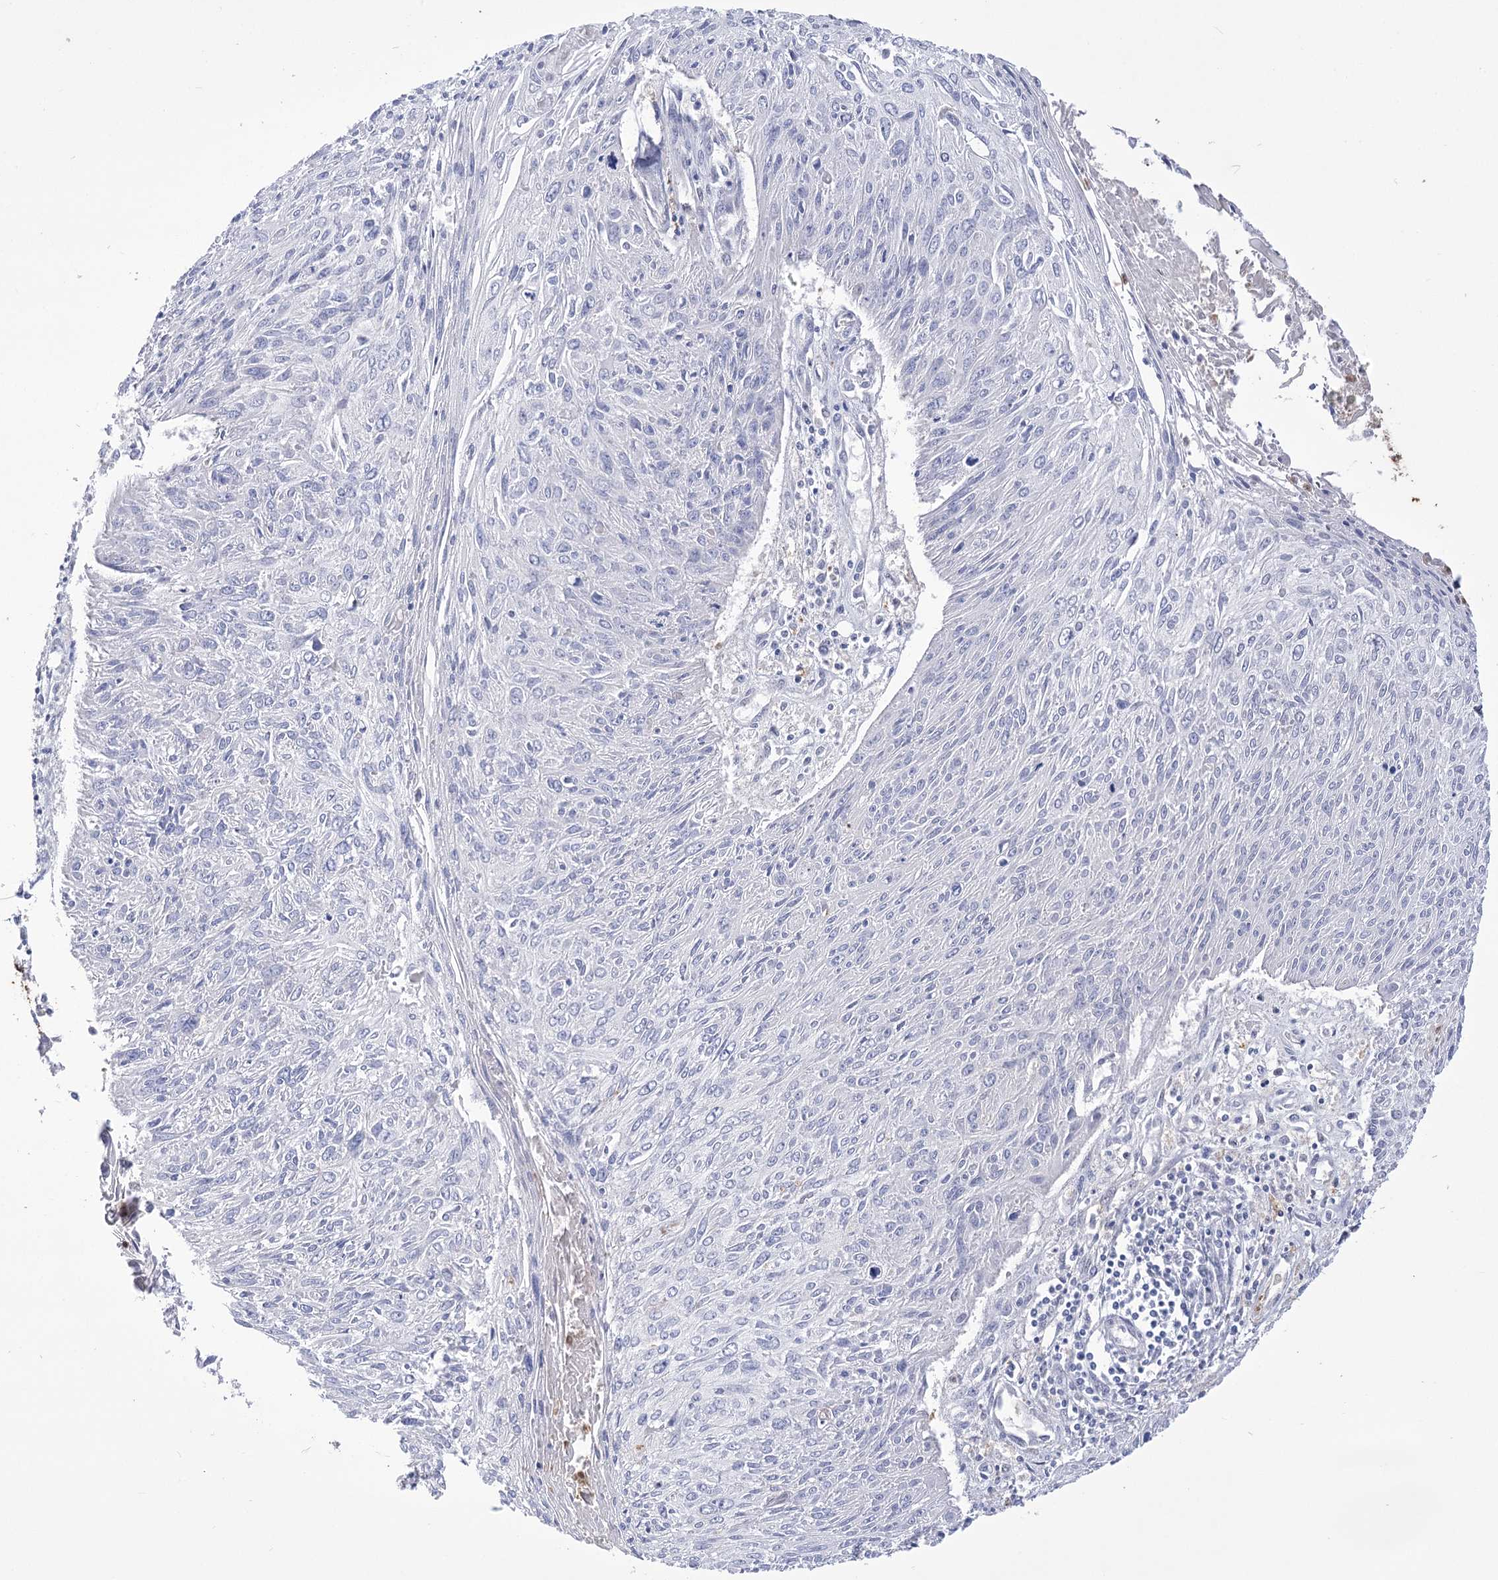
{"staining": {"intensity": "negative", "quantity": "none", "location": "none"}, "tissue": "cervical cancer", "cell_type": "Tumor cells", "image_type": "cancer", "snomed": [{"axis": "morphology", "description": "Squamous cell carcinoma, NOS"}, {"axis": "topography", "description": "Cervix"}], "caption": "Immunohistochemical staining of human cervical cancer (squamous cell carcinoma) shows no significant expression in tumor cells.", "gene": "SIAE", "patient": {"sex": "female", "age": 51}}